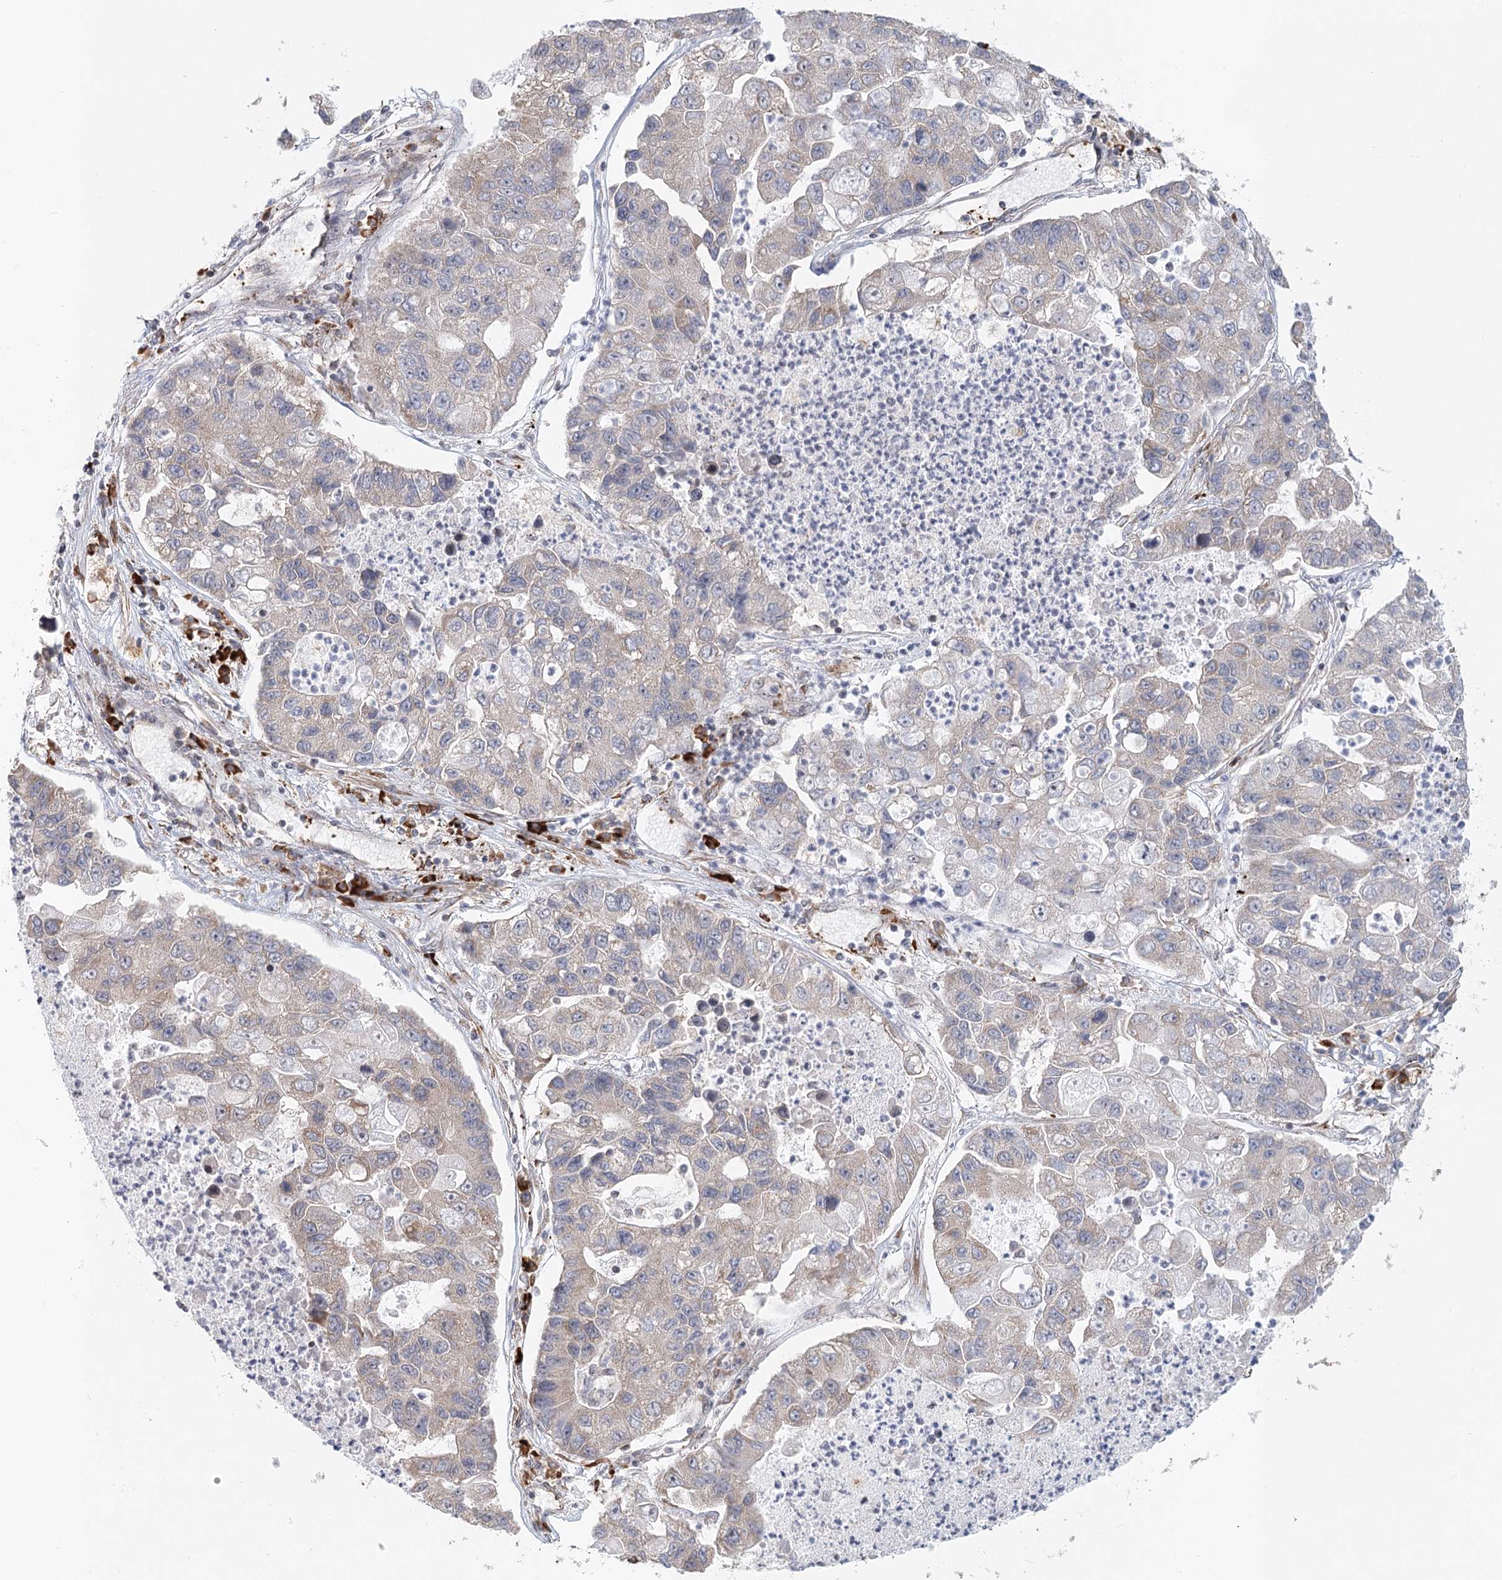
{"staining": {"intensity": "negative", "quantity": "none", "location": "none"}, "tissue": "lung cancer", "cell_type": "Tumor cells", "image_type": "cancer", "snomed": [{"axis": "morphology", "description": "Adenocarcinoma, NOS"}, {"axis": "topography", "description": "Lung"}], "caption": "There is no significant positivity in tumor cells of adenocarcinoma (lung). Nuclei are stained in blue.", "gene": "BNIP5", "patient": {"sex": "female", "age": 51}}